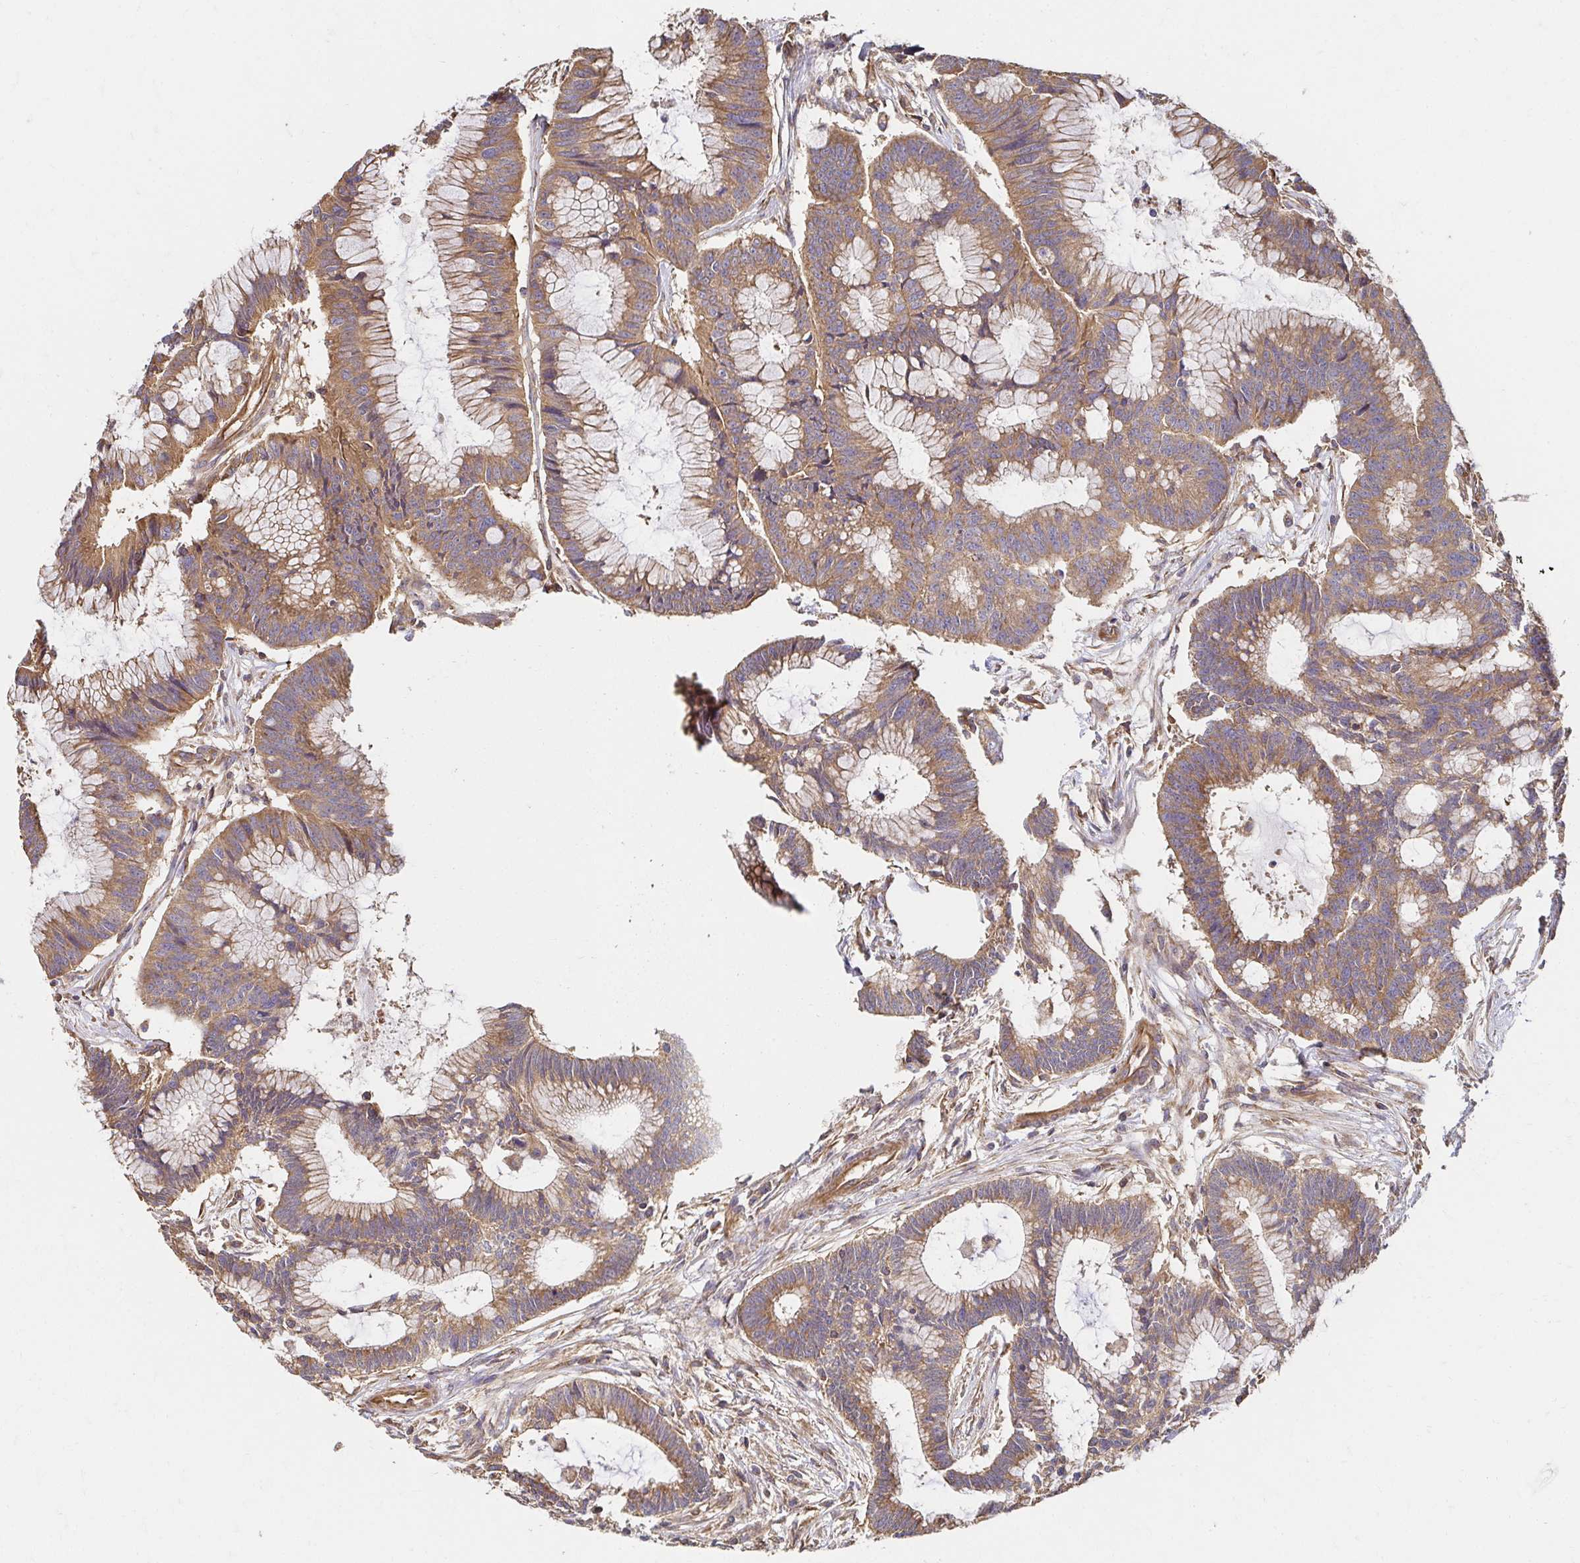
{"staining": {"intensity": "moderate", "quantity": ">75%", "location": "cytoplasmic/membranous"}, "tissue": "colorectal cancer", "cell_type": "Tumor cells", "image_type": "cancer", "snomed": [{"axis": "morphology", "description": "Adenocarcinoma, NOS"}, {"axis": "topography", "description": "Colon"}], "caption": "The image shows staining of colorectal cancer, revealing moderate cytoplasmic/membranous protein positivity (brown color) within tumor cells.", "gene": "APBB1", "patient": {"sex": "female", "age": 78}}